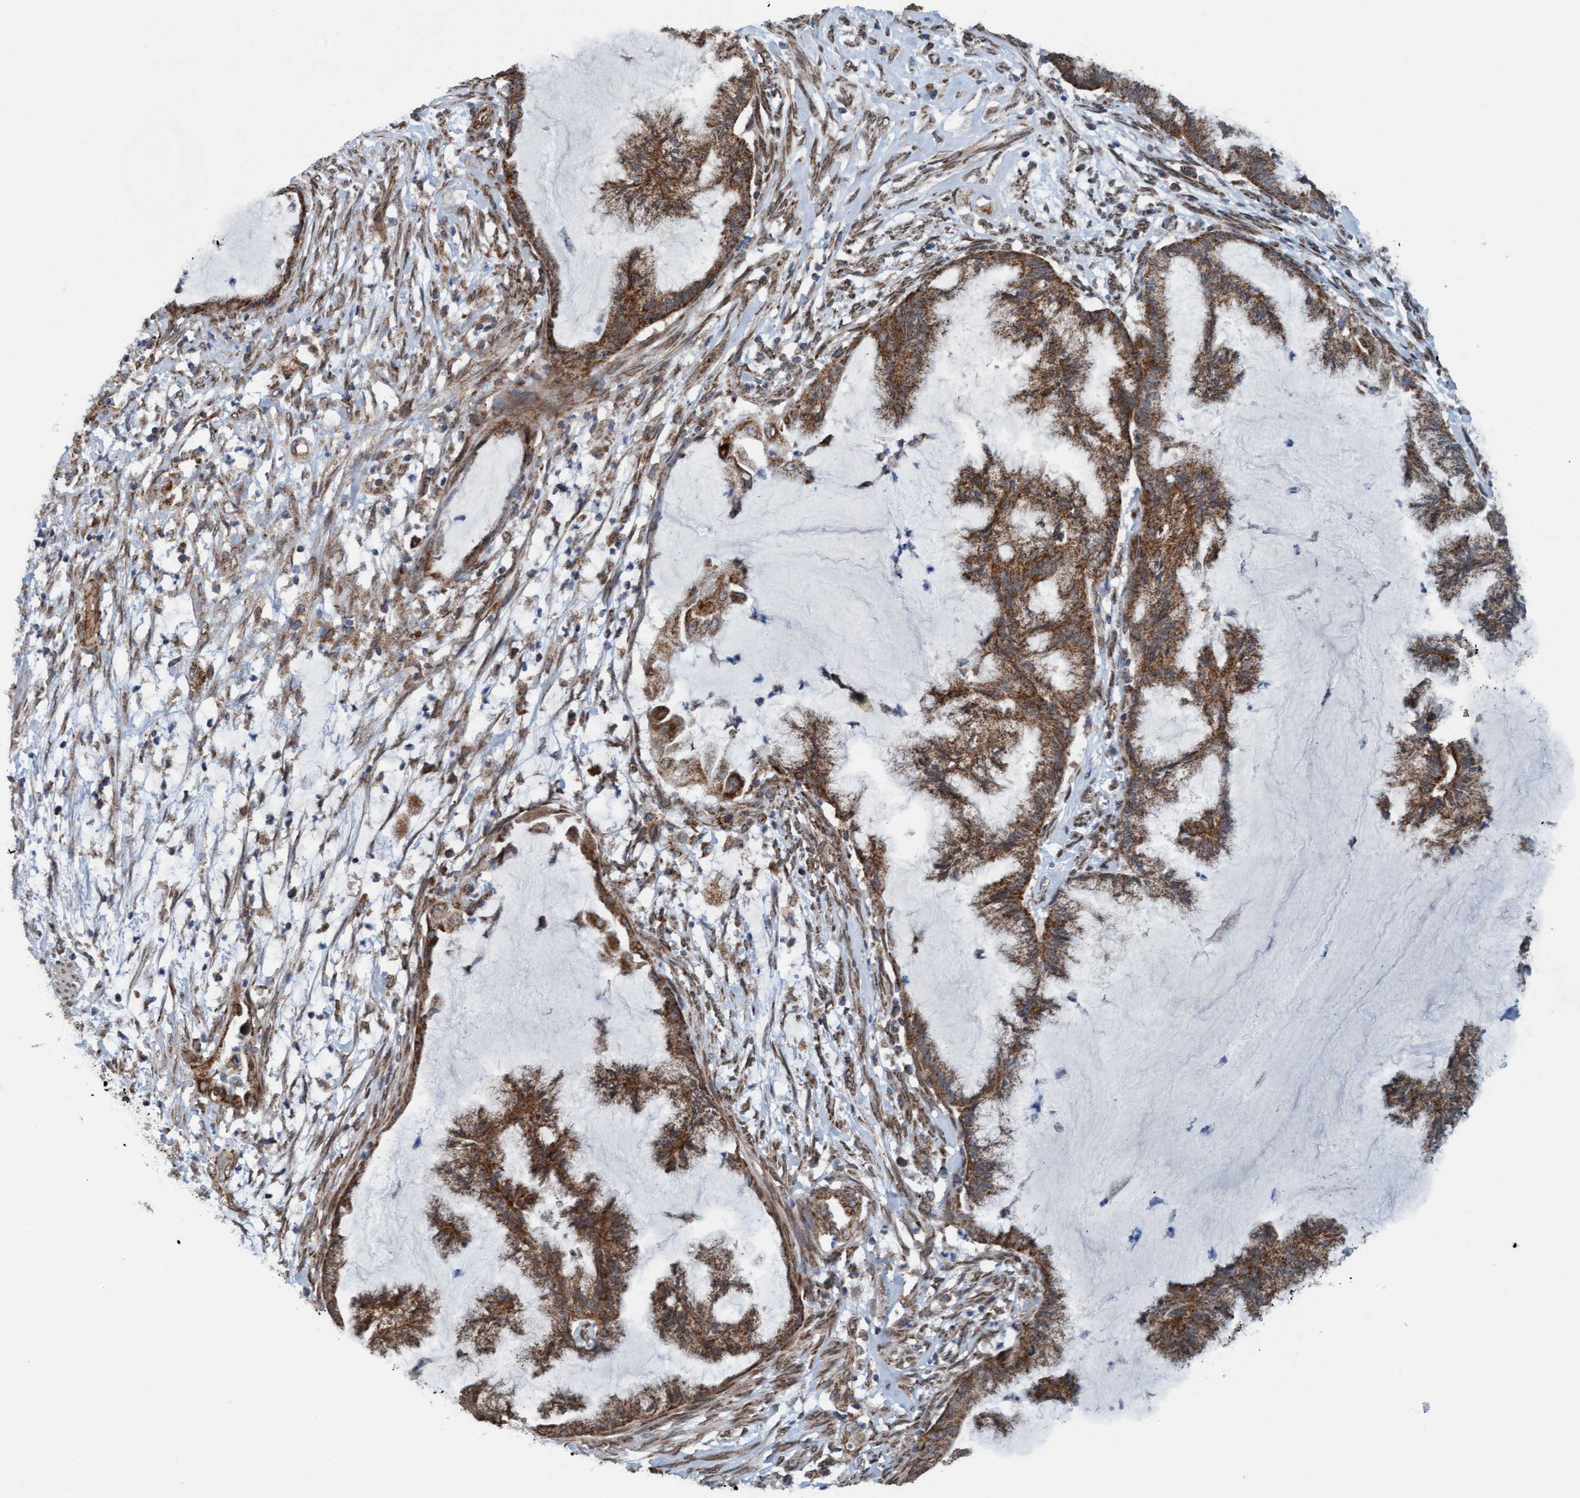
{"staining": {"intensity": "moderate", "quantity": ">75%", "location": "cytoplasmic/membranous"}, "tissue": "endometrial cancer", "cell_type": "Tumor cells", "image_type": "cancer", "snomed": [{"axis": "morphology", "description": "Adenocarcinoma, NOS"}, {"axis": "topography", "description": "Endometrium"}], "caption": "Endometrial cancer (adenocarcinoma) tissue shows moderate cytoplasmic/membranous expression in about >75% of tumor cells", "gene": "MRPS23", "patient": {"sex": "female", "age": 86}}